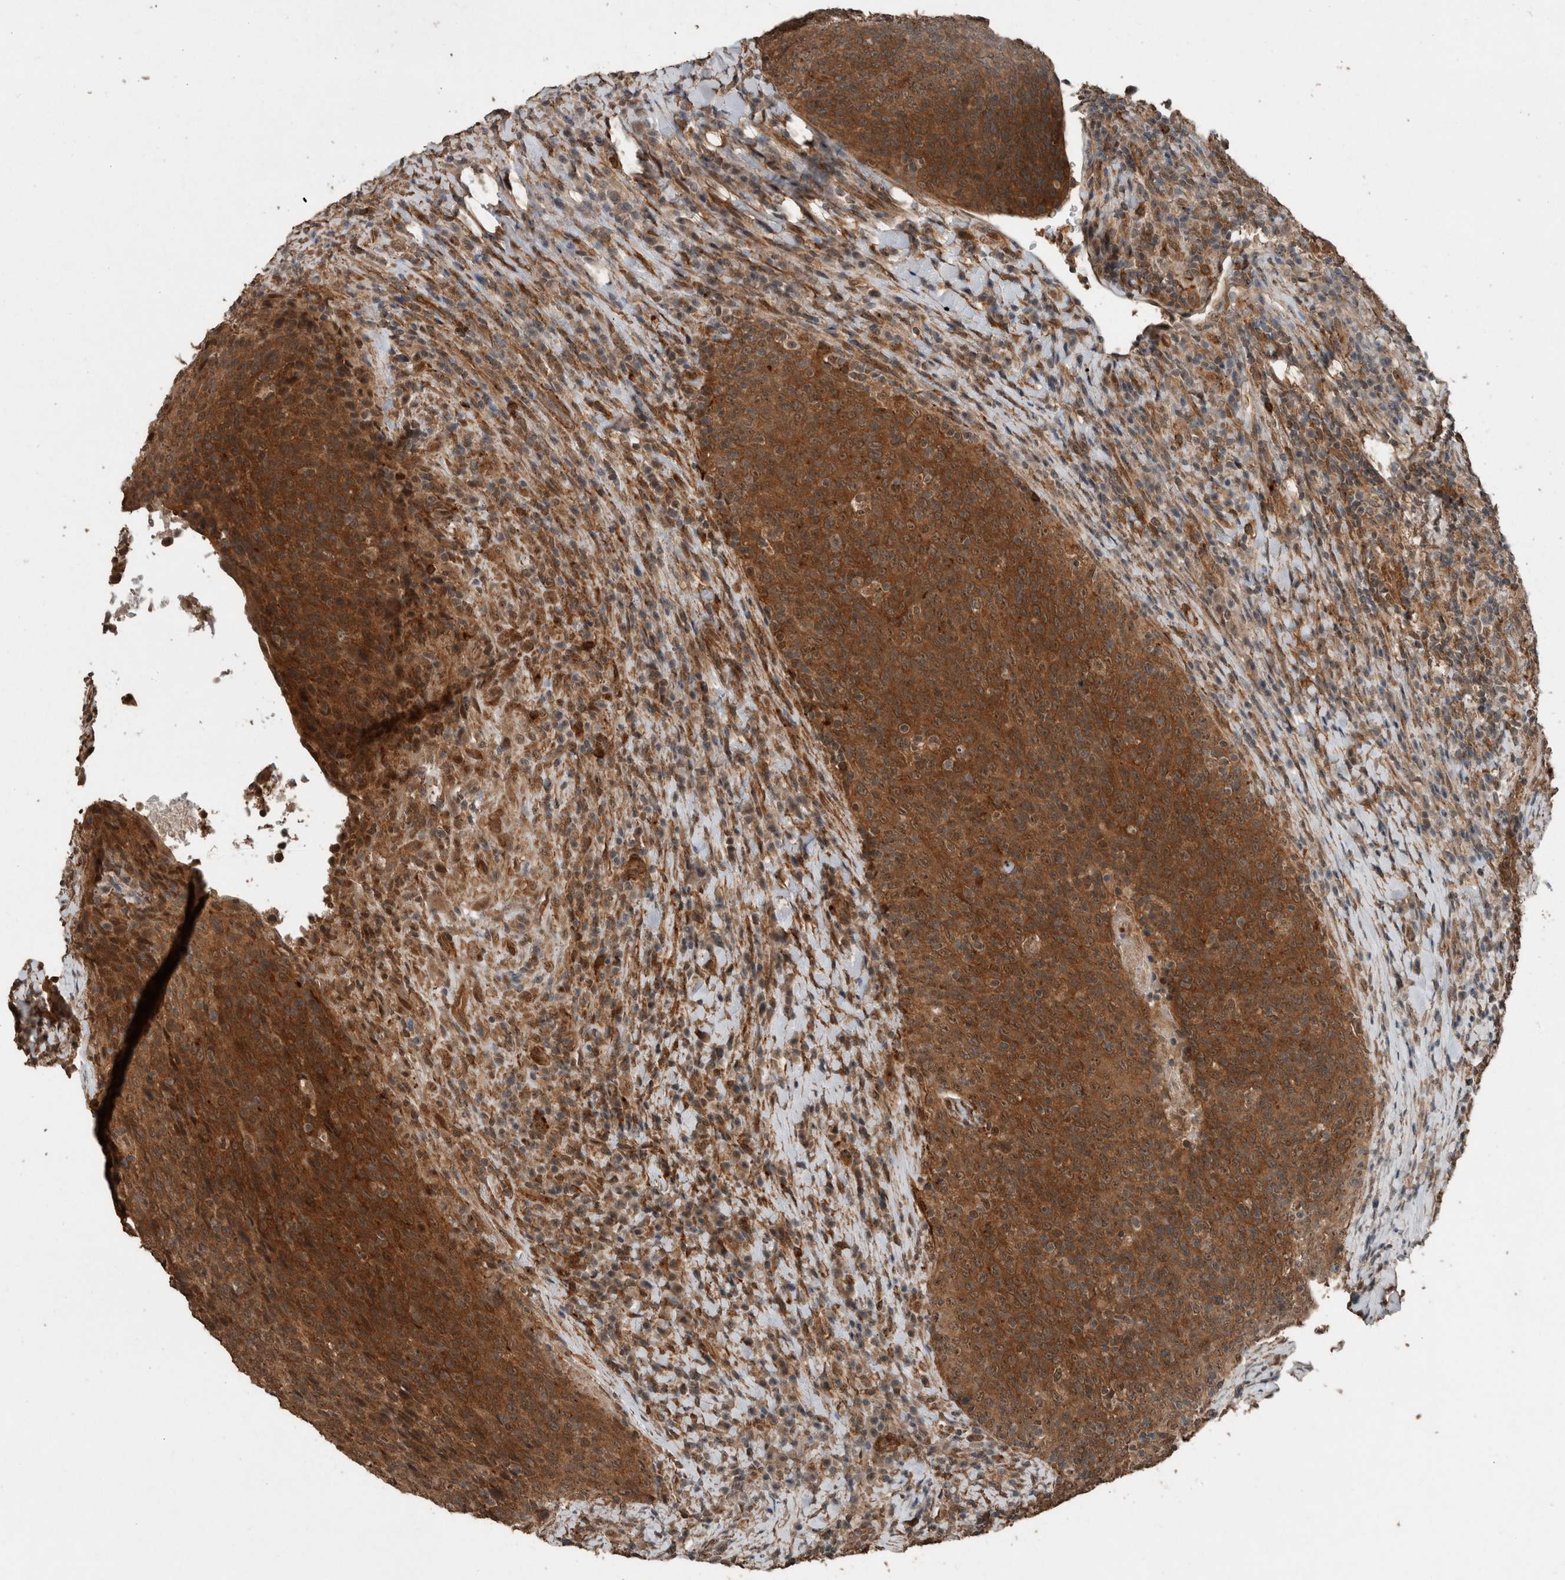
{"staining": {"intensity": "strong", "quantity": ">75%", "location": "cytoplasmic/membranous"}, "tissue": "head and neck cancer", "cell_type": "Tumor cells", "image_type": "cancer", "snomed": [{"axis": "morphology", "description": "Squamous cell carcinoma, NOS"}, {"axis": "morphology", "description": "Squamous cell carcinoma, metastatic, NOS"}, {"axis": "topography", "description": "Lymph node"}, {"axis": "topography", "description": "Head-Neck"}], "caption": "Immunohistochemical staining of human head and neck squamous cell carcinoma exhibits high levels of strong cytoplasmic/membranous expression in about >75% of tumor cells.", "gene": "MYO1E", "patient": {"sex": "male", "age": 62}}